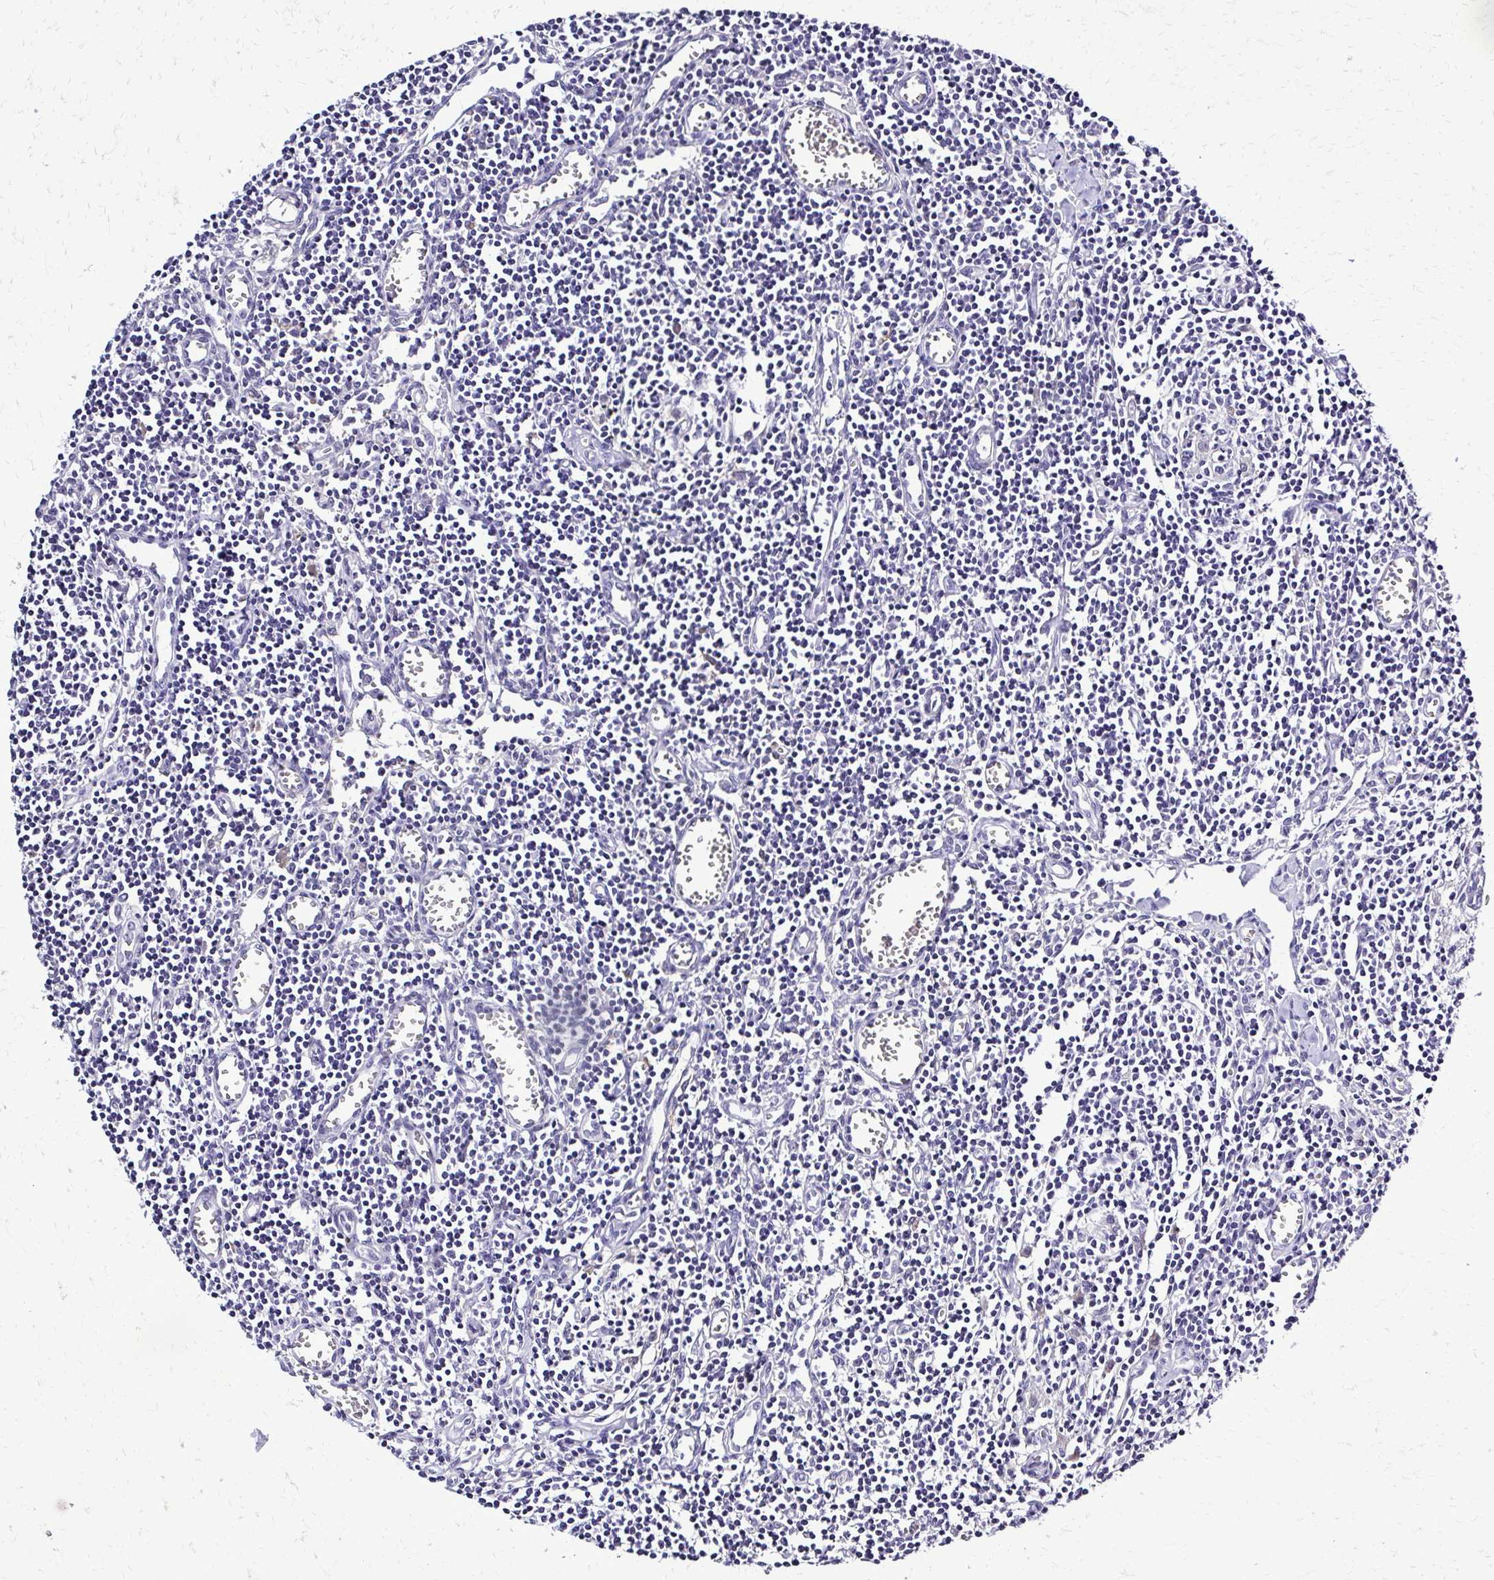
{"staining": {"intensity": "negative", "quantity": "none", "location": "none"}, "tissue": "lymph node", "cell_type": "Germinal center cells", "image_type": "normal", "snomed": [{"axis": "morphology", "description": "Normal tissue, NOS"}, {"axis": "topography", "description": "Lymph node"}], "caption": "An immunohistochemistry (IHC) image of unremarkable lymph node is shown. There is no staining in germinal center cells of lymph node. (Stains: DAB (3,3'-diaminobenzidine) immunohistochemistry (IHC) with hematoxylin counter stain, Microscopy: brightfield microscopy at high magnification).", "gene": "RASL11B", "patient": {"sex": "male", "age": 66}}